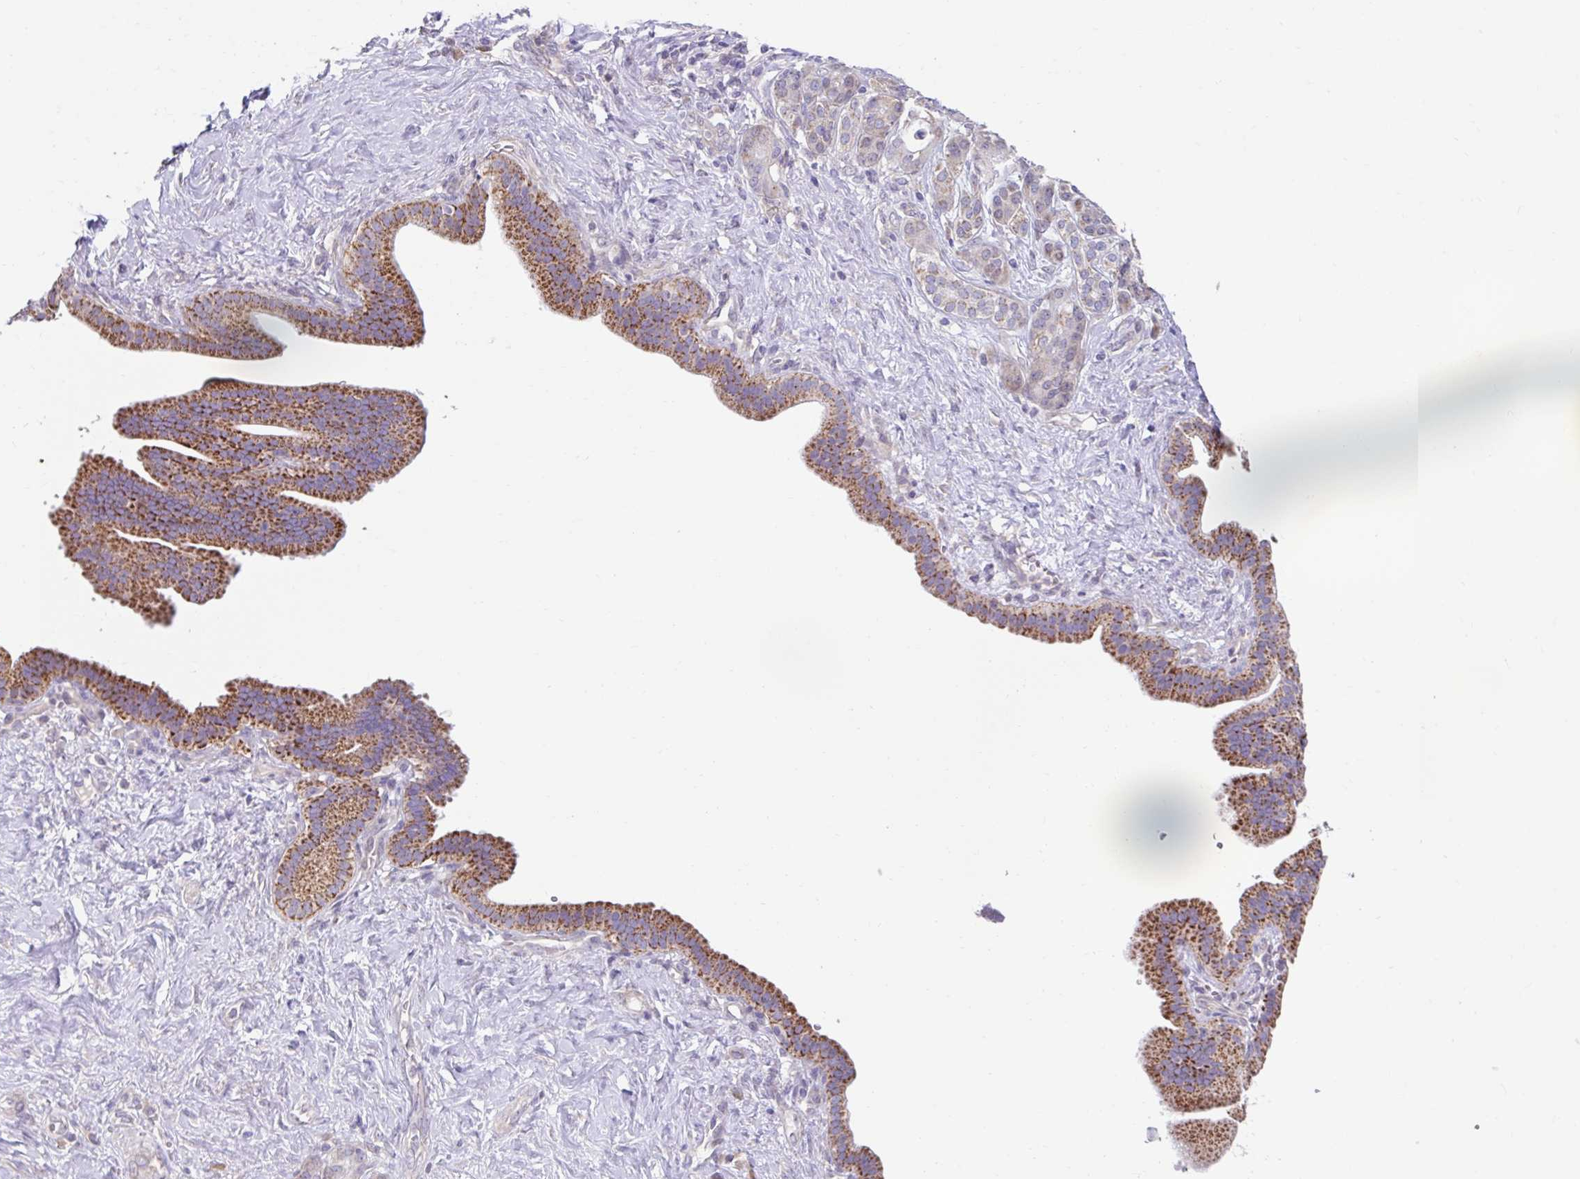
{"staining": {"intensity": "strong", "quantity": ">75%", "location": "cytoplasmic/membranous"}, "tissue": "pancreatic cancer", "cell_type": "Tumor cells", "image_type": "cancer", "snomed": [{"axis": "morphology", "description": "Adenocarcinoma, NOS"}, {"axis": "topography", "description": "Pancreas"}], "caption": "The histopathology image demonstrates immunohistochemical staining of adenocarcinoma (pancreatic). There is strong cytoplasmic/membranous positivity is appreciated in approximately >75% of tumor cells. (DAB (3,3'-diaminobenzidine) IHC, brown staining for protein, blue staining for nuclei).", "gene": "NT5C1B", "patient": {"sex": "male", "age": 44}}